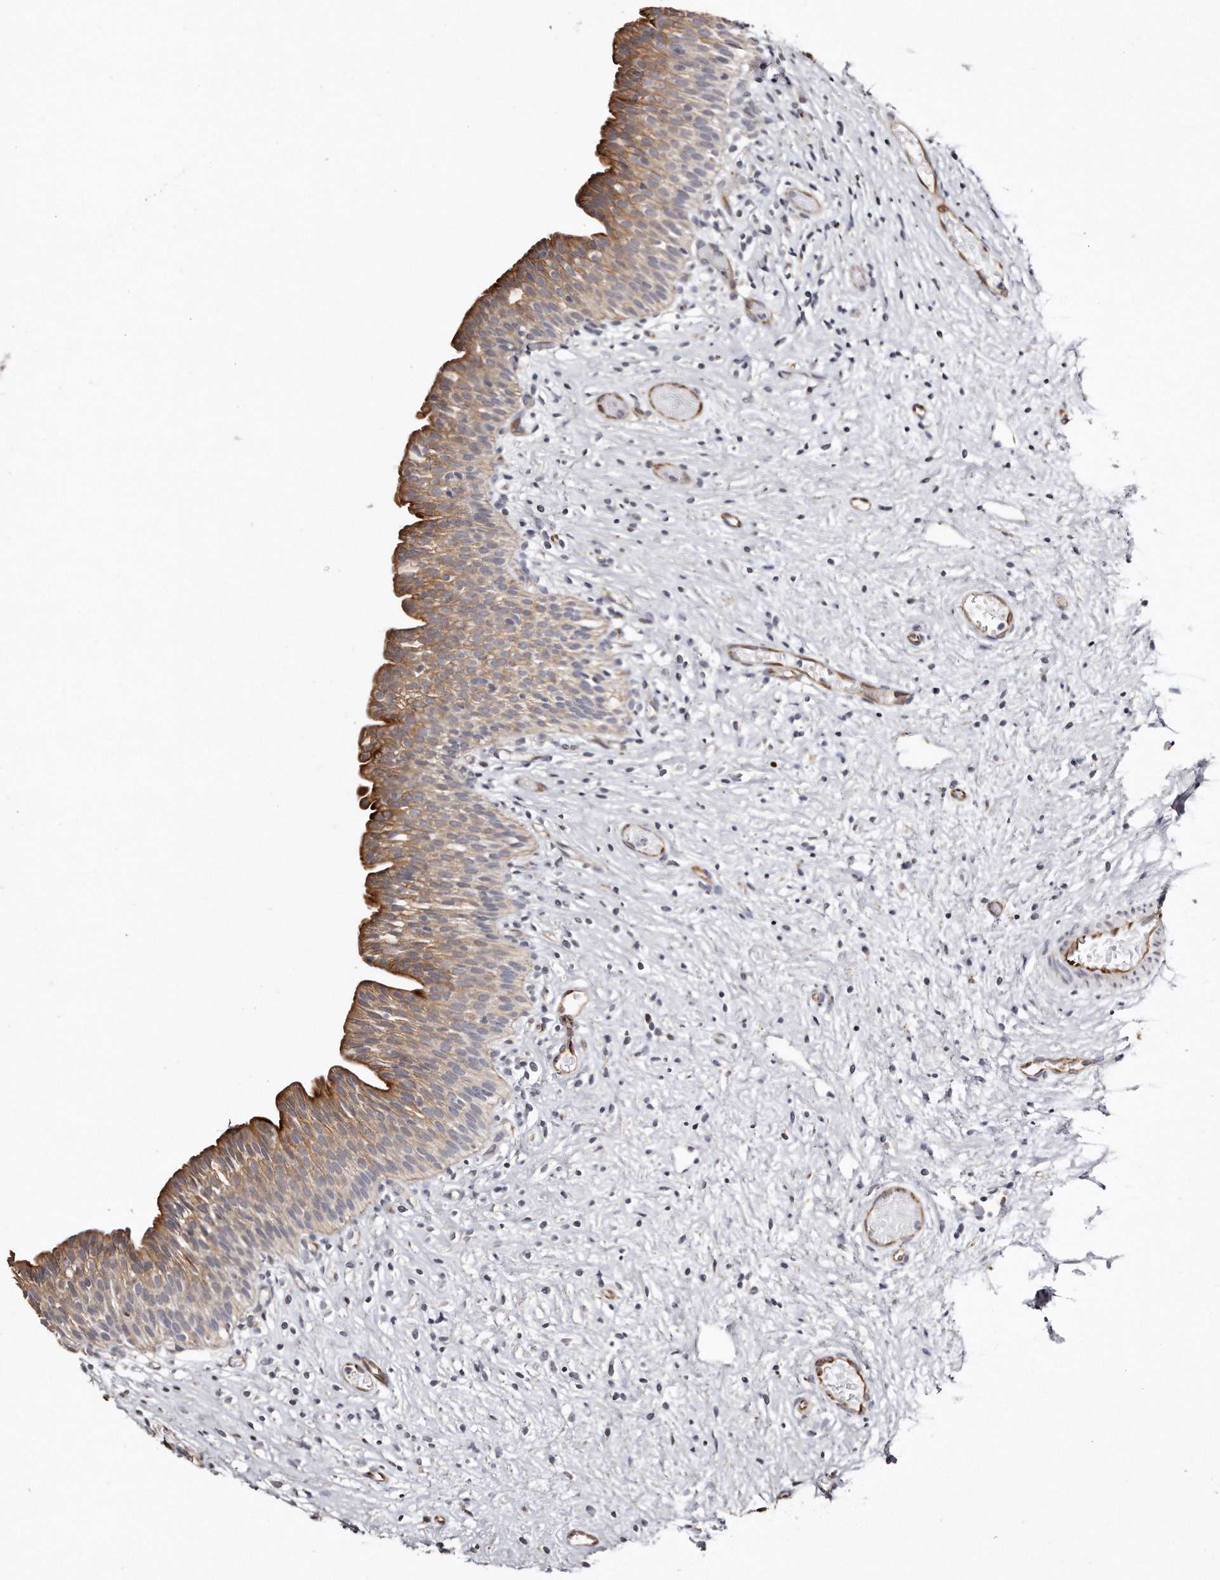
{"staining": {"intensity": "strong", "quantity": "25%-75%", "location": "cytoplasmic/membranous"}, "tissue": "urinary bladder", "cell_type": "Urothelial cells", "image_type": "normal", "snomed": [{"axis": "morphology", "description": "Transitional cell carcinoma in-situ"}, {"axis": "topography", "description": "Urinary bladder"}], "caption": "The photomicrograph displays immunohistochemical staining of unremarkable urinary bladder. There is strong cytoplasmic/membranous positivity is present in approximately 25%-75% of urothelial cells. (brown staining indicates protein expression, while blue staining denotes nuclei).", "gene": "ZYG11A", "patient": {"sex": "male", "age": 74}}